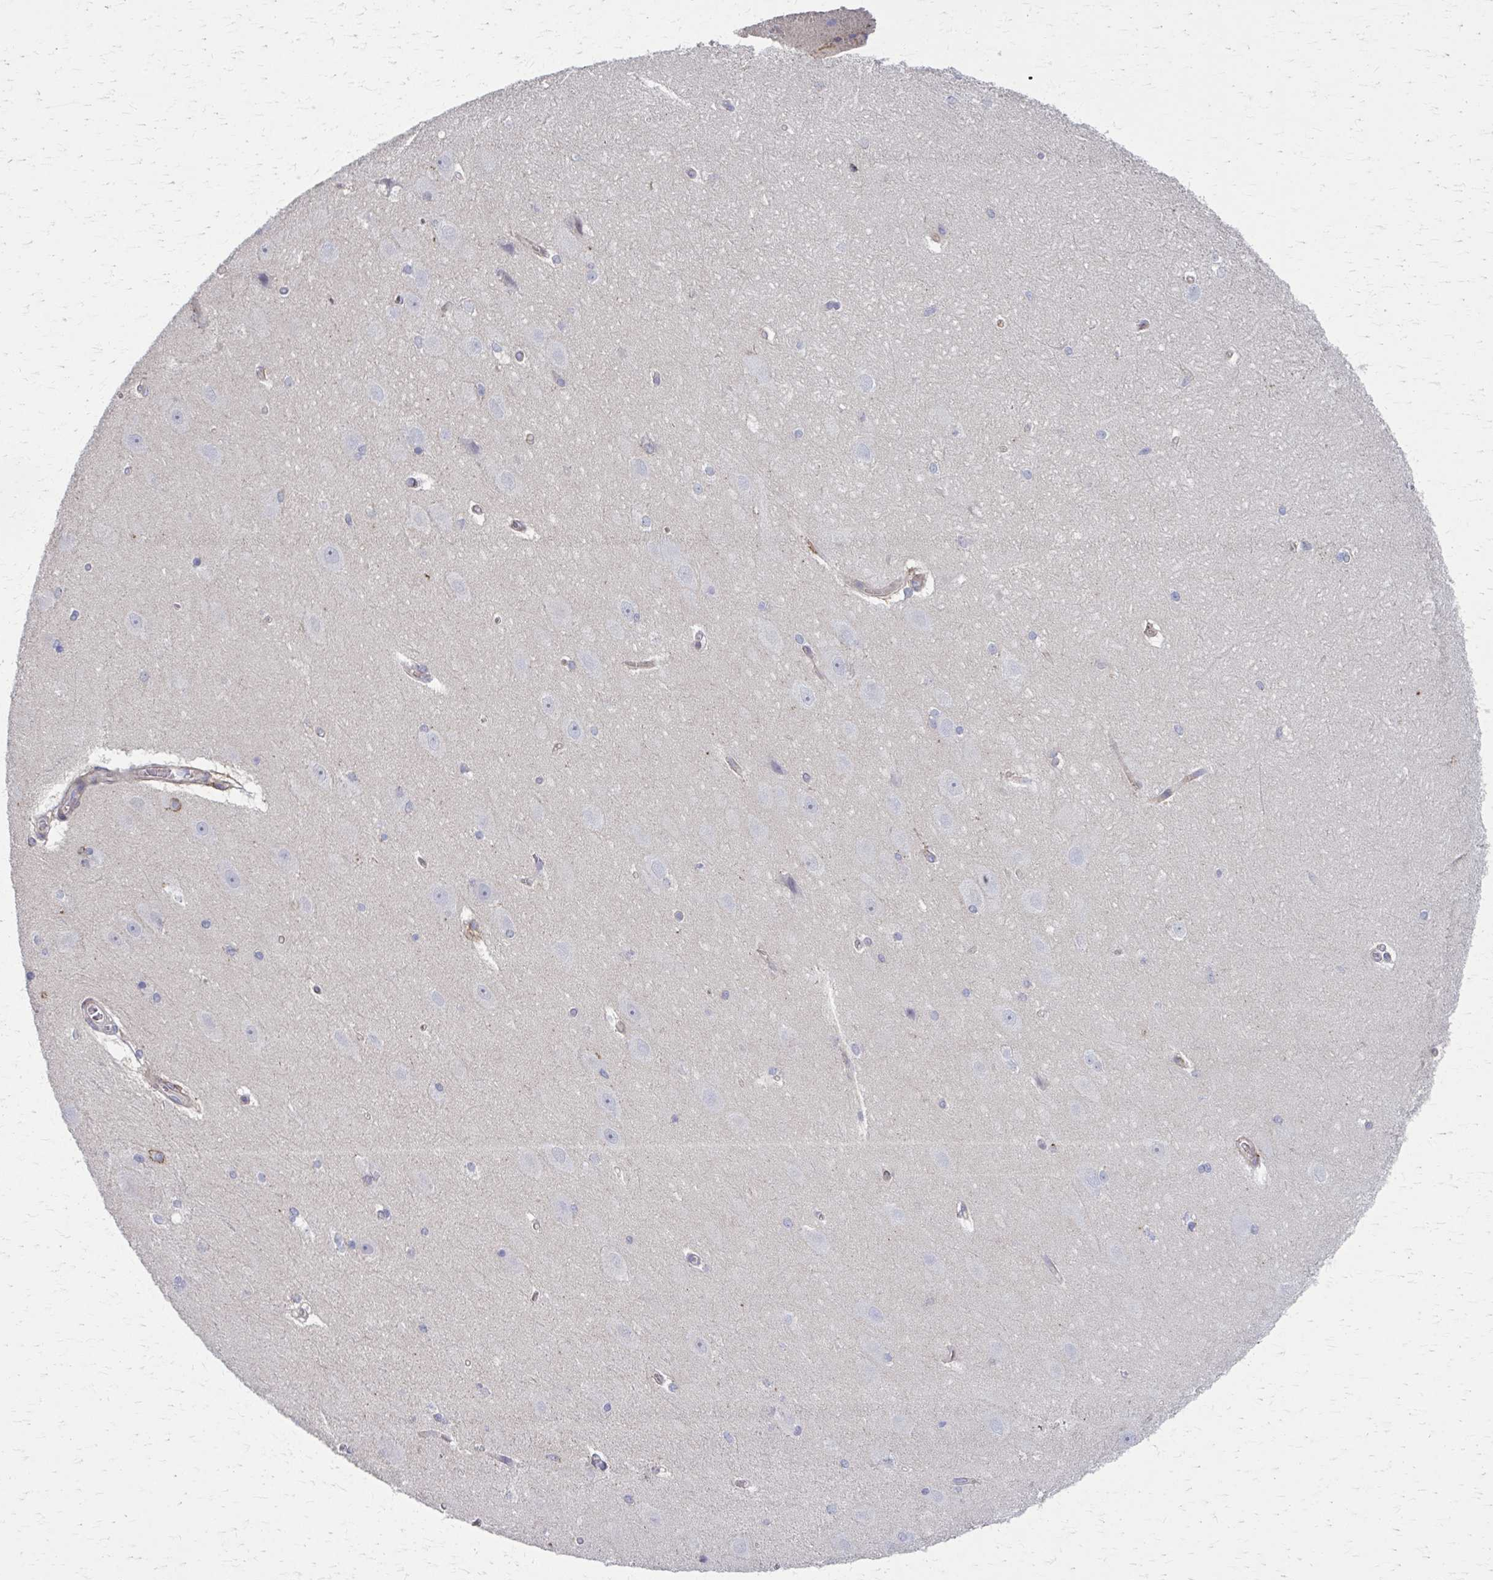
{"staining": {"intensity": "negative", "quantity": "none", "location": "none"}, "tissue": "hippocampus", "cell_type": "Glial cells", "image_type": "normal", "snomed": [{"axis": "morphology", "description": "Normal tissue, NOS"}, {"axis": "topography", "description": "Cerebral cortex"}, {"axis": "topography", "description": "Hippocampus"}], "caption": "Immunohistochemistry image of benign human hippocampus stained for a protein (brown), which shows no staining in glial cells.", "gene": "MMP14", "patient": {"sex": "female", "age": 19}}